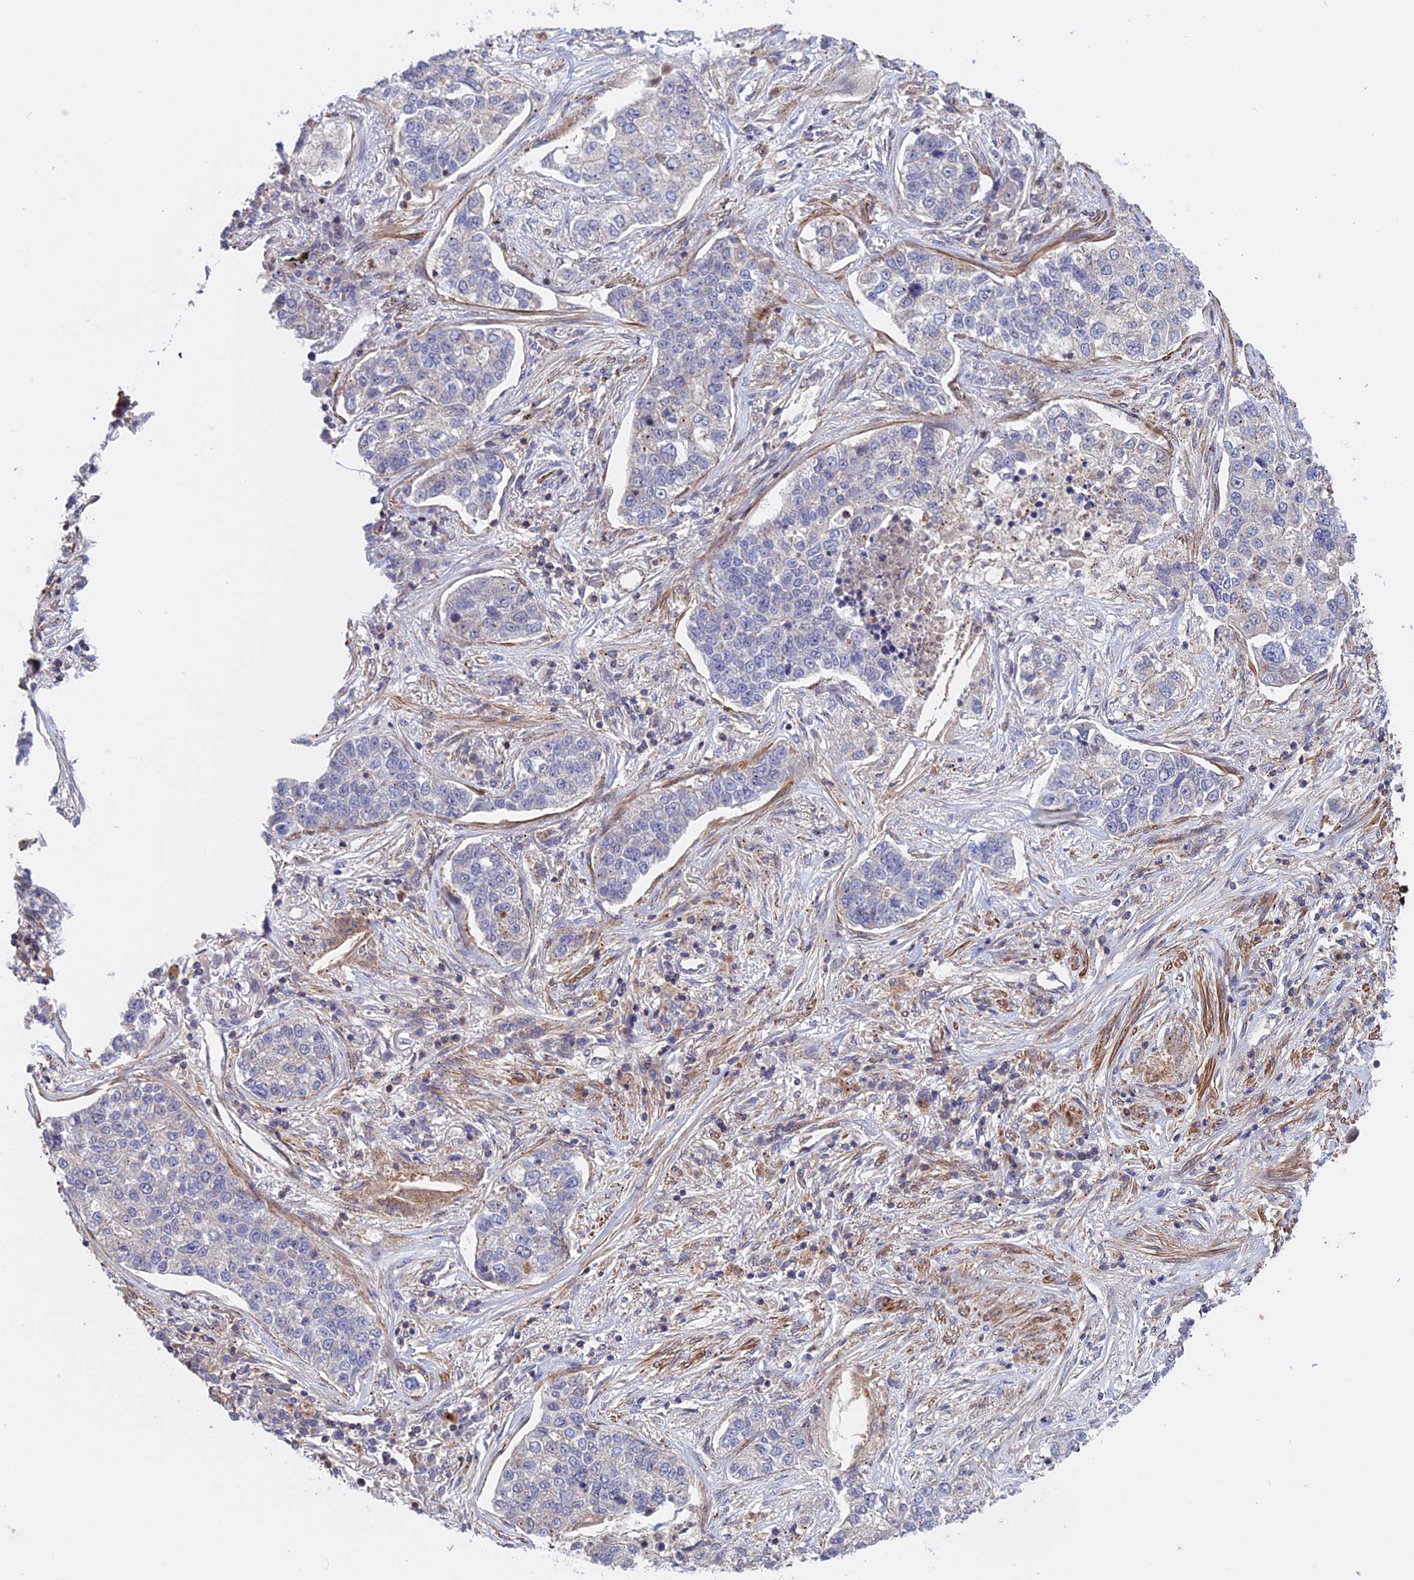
{"staining": {"intensity": "negative", "quantity": "none", "location": "none"}, "tissue": "lung cancer", "cell_type": "Tumor cells", "image_type": "cancer", "snomed": [{"axis": "morphology", "description": "Adenocarcinoma, NOS"}, {"axis": "topography", "description": "Lung"}], "caption": "A high-resolution histopathology image shows immunohistochemistry (IHC) staining of lung cancer (adenocarcinoma), which reveals no significant staining in tumor cells. (DAB (3,3'-diaminobenzidine) immunohistochemistry, high magnification).", "gene": "LYPD5", "patient": {"sex": "male", "age": 49}}